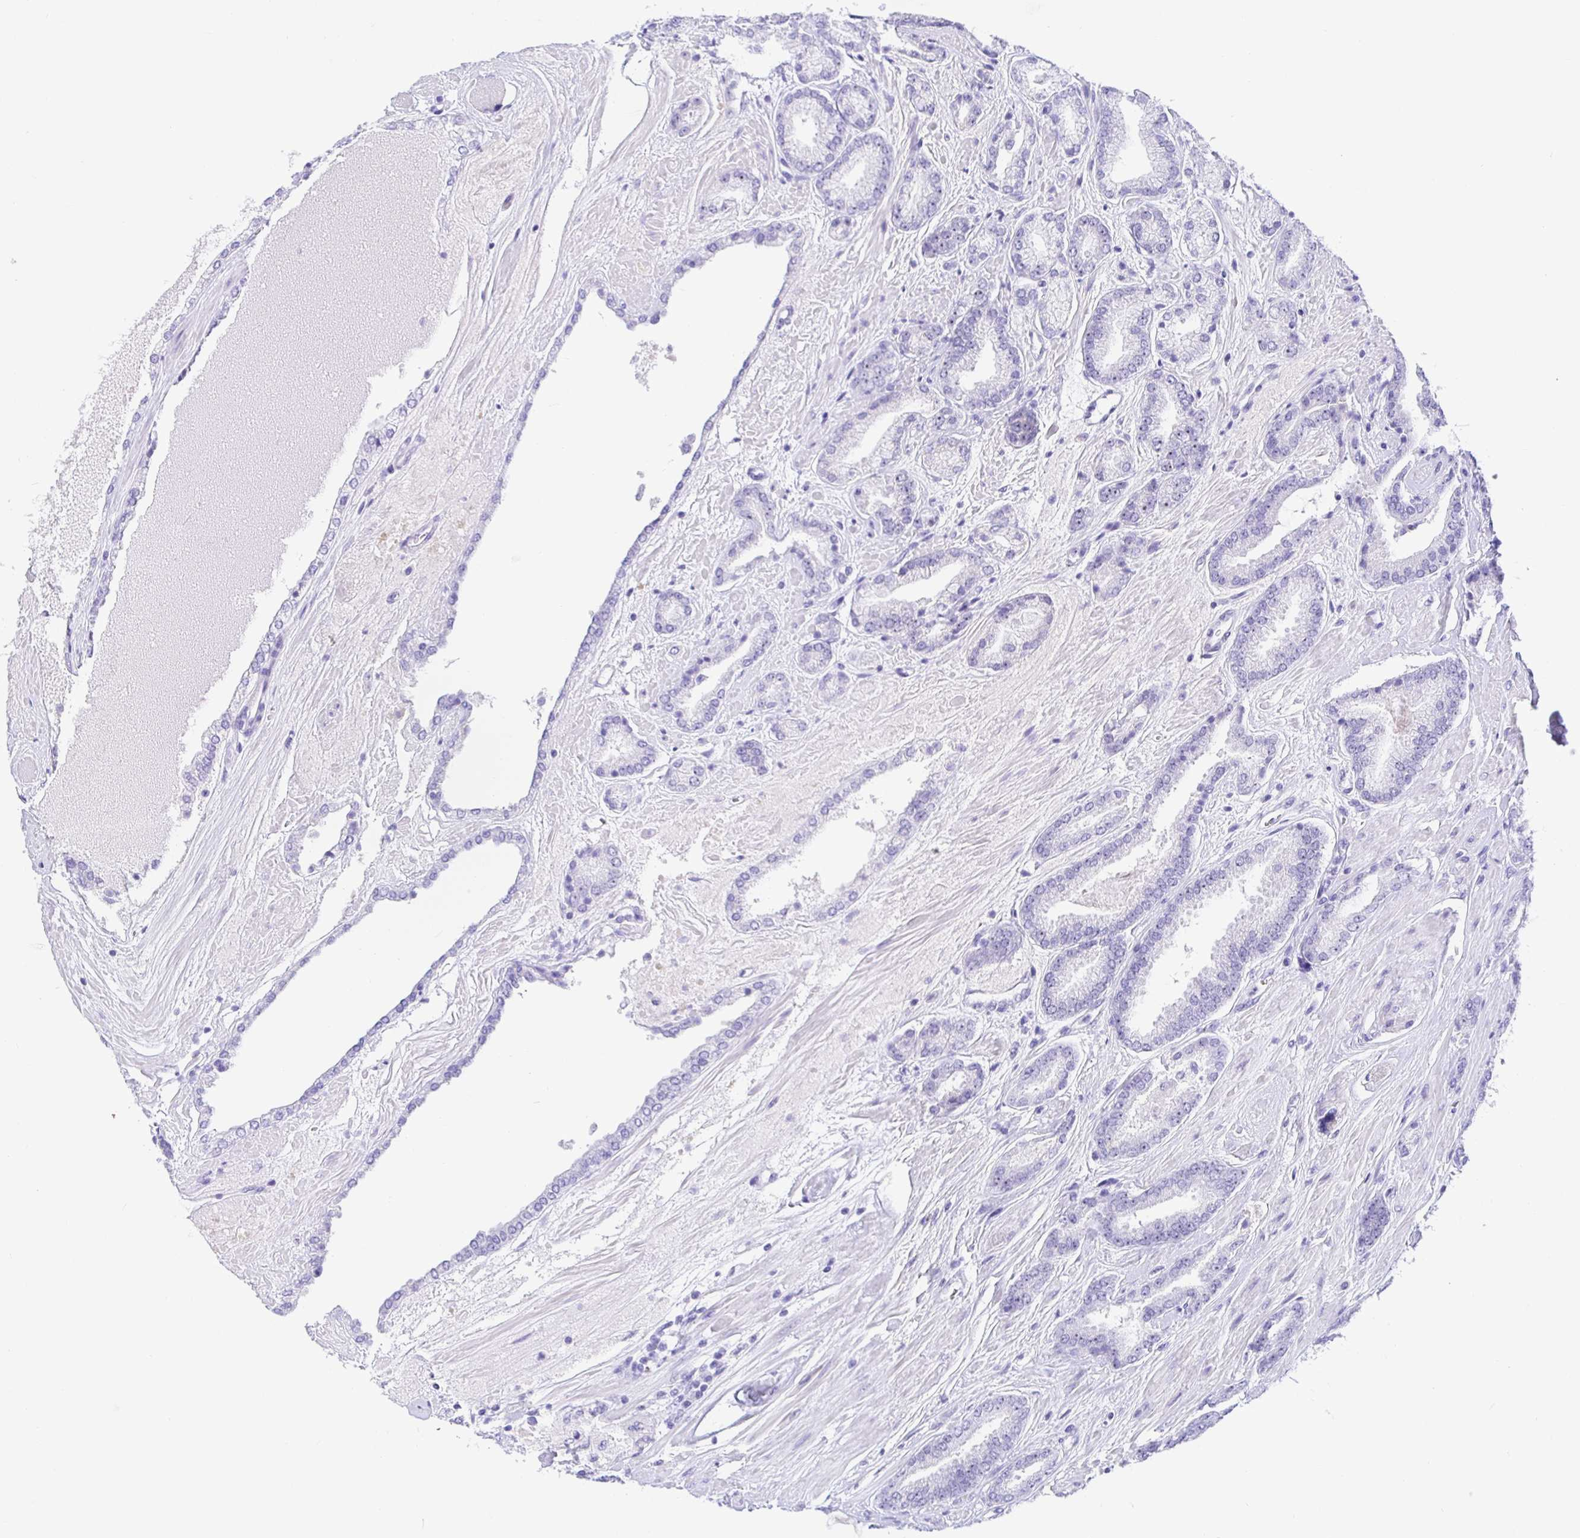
{"staining": {"intensity": "negative", "quantity": "none", "location": "none"}, "tissue": "prostate cancer", "cell_type": "Tumor cells", "image_type": "cancer", "snomed": [{"axis": "morphology", "description": "Adenocarcinoma, High grade"}, {"axis": "topography", "description": "Prostate"}], "caption": "A micrograph of human adenocarcinoma (high-grade) (prostate) is negative for staining in tumor cells. Nuclei are stained in blue.", "gene": "PRAMEF19", "patient": {"sex": "male", "age": 56}}